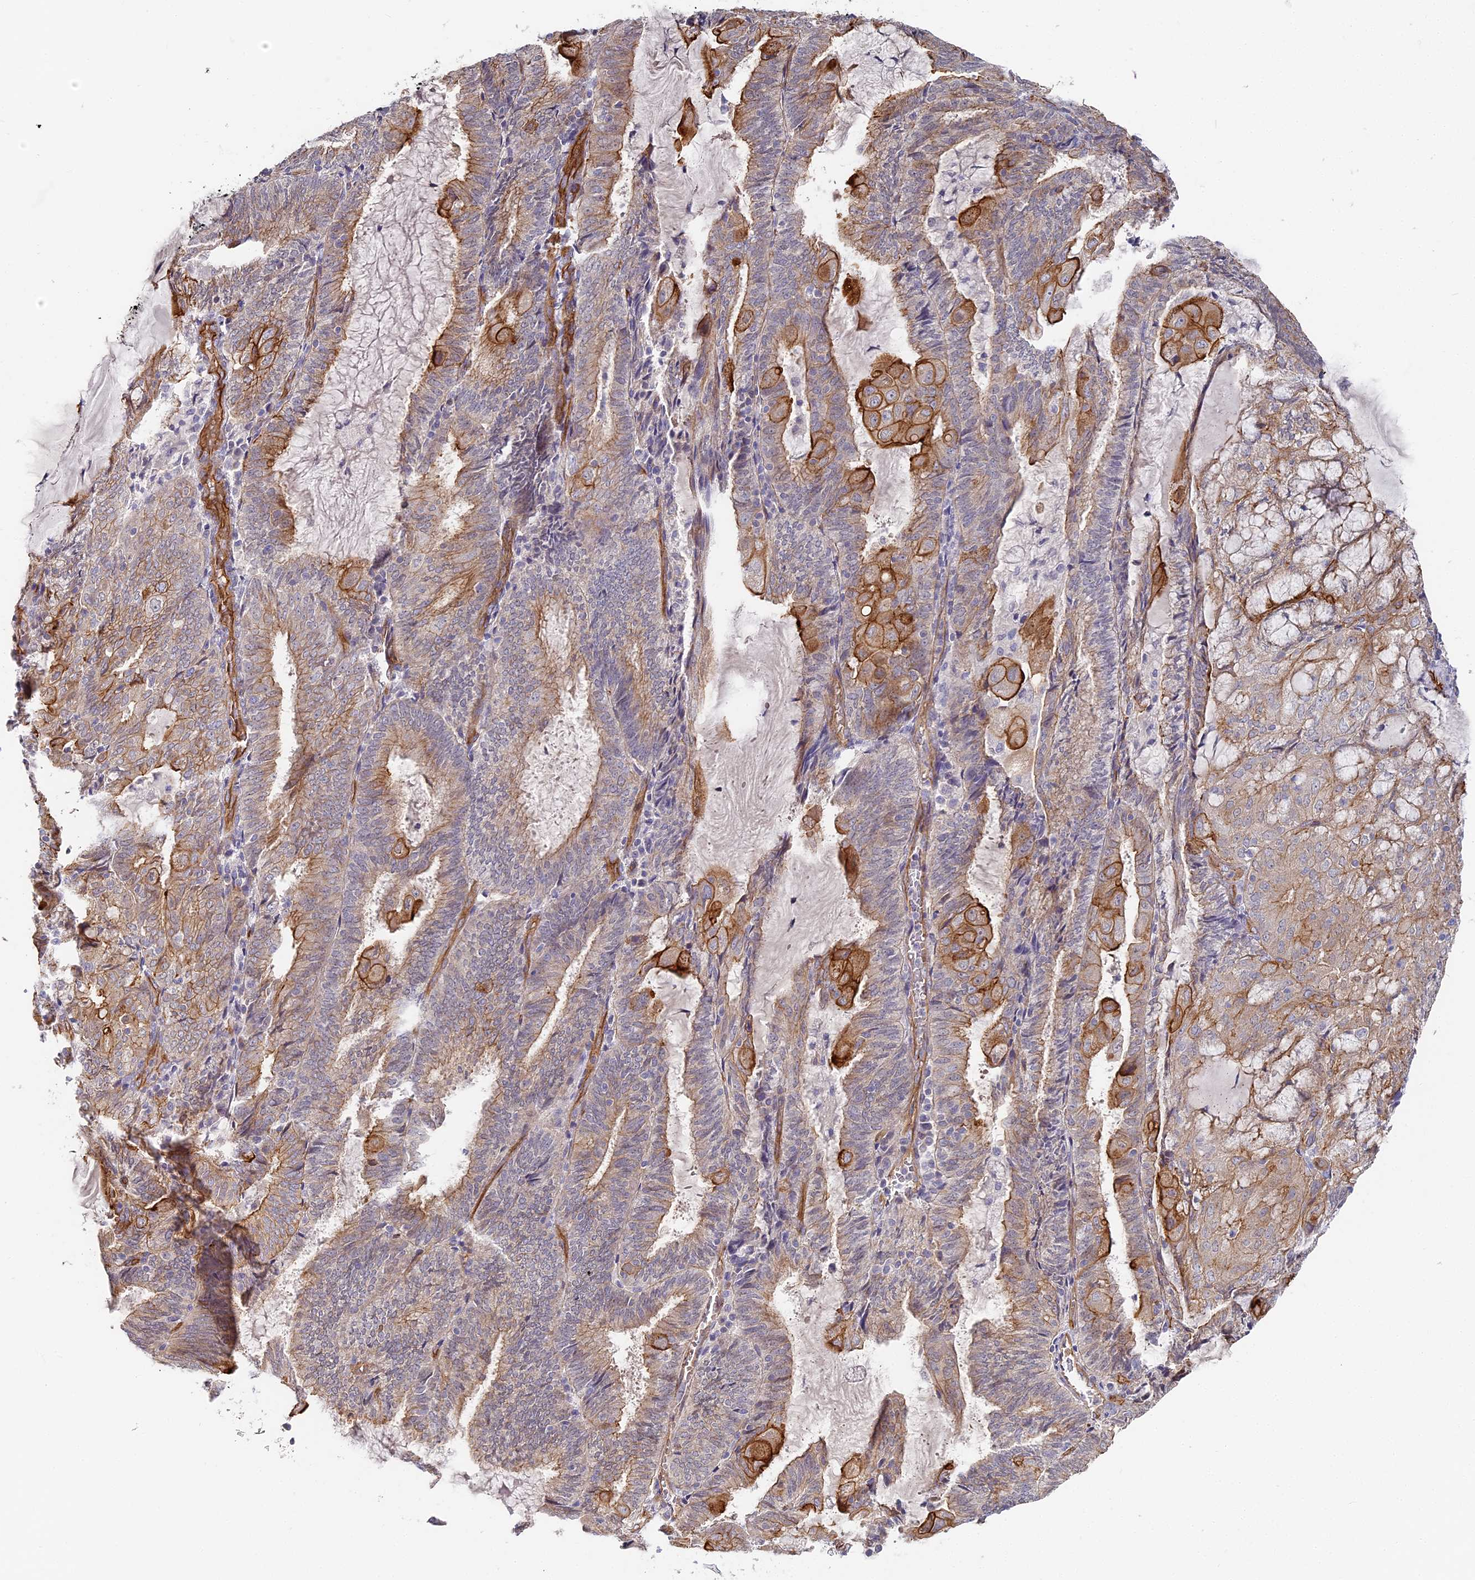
{"staining": {"intensity": "moderate", "quantity": "25%-75%", "location": "cytoplasmic/membranous"}, "tissue": "endometrial cancer", "cell_type": "Tumor cells", "image_type": "cancer", "snomed": [{"axis": "morphology", "description": "Adenocarcinoma, NOS"}, {"axis": "topography", "description": "Endometrium"}], "caption": "Approximately 25%-75% of tumor cells in endometrial cancer reveal moderate cytoplasmic/membranous protein expression as visualized by brown immunohistochemical staining.", "gene": "CCDC30", "patient": {"sex": "female", "age": 81}}